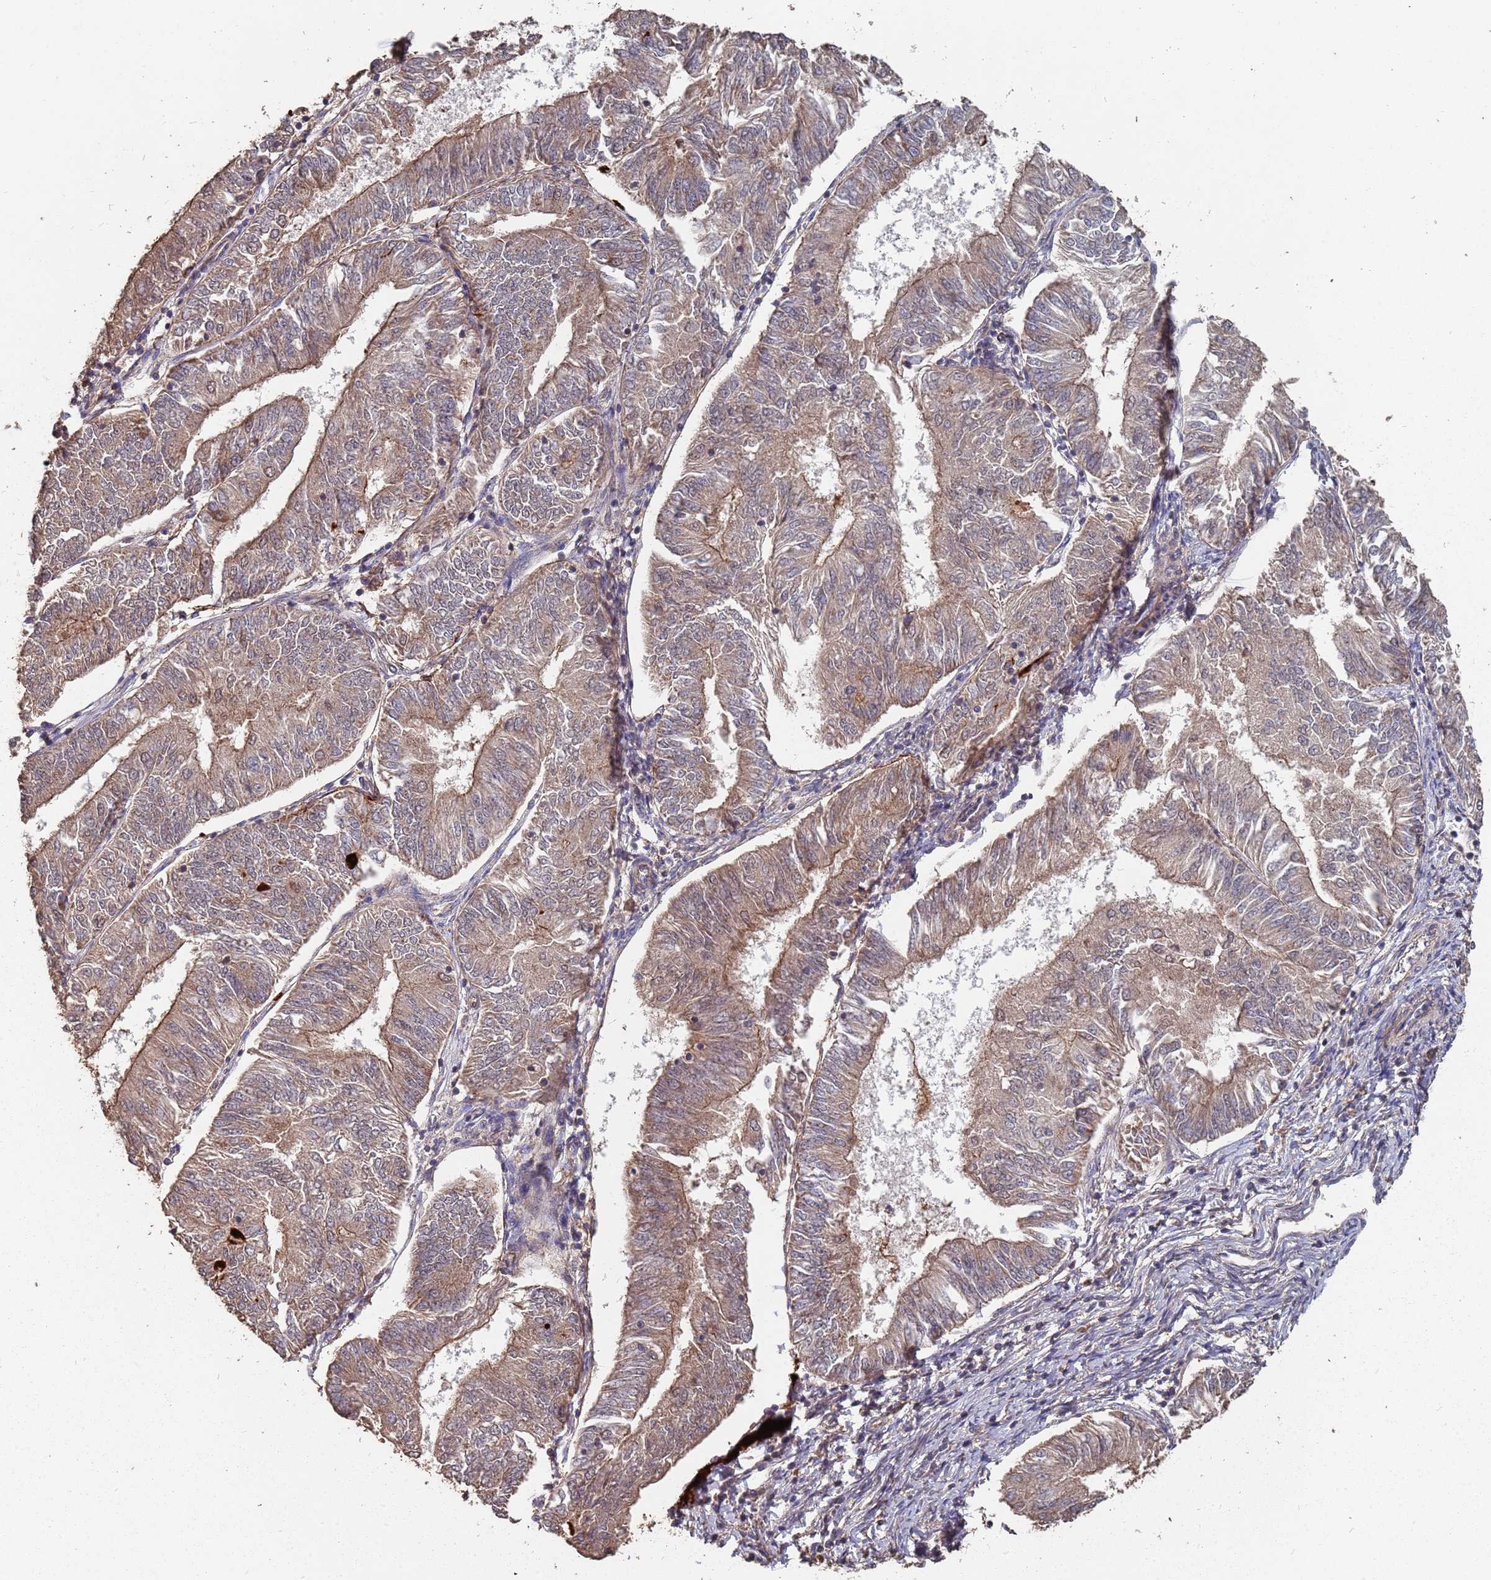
{"staining": {"intensity": "moderate", "quantity": "25%-75%", "location": "cytoplasmic/membranous"}, "tissue": "endometrial cancer", "cell_type": "Tumor cells", "image_type": "cancer", "snomed": [{"axis": "morphology", "description": "Adenocarcinoma, NOS"}, {"axis": "topography", "description": "Endometrium"}], "caption": "A histopathology image of adenocarcinoma (endometrial) stained for a protein exhibits moderate cytoplasmic/membranous brown staining in tumor cells.", "gene": "PRORP", "patient": {"sex": "female", "age": 58}}